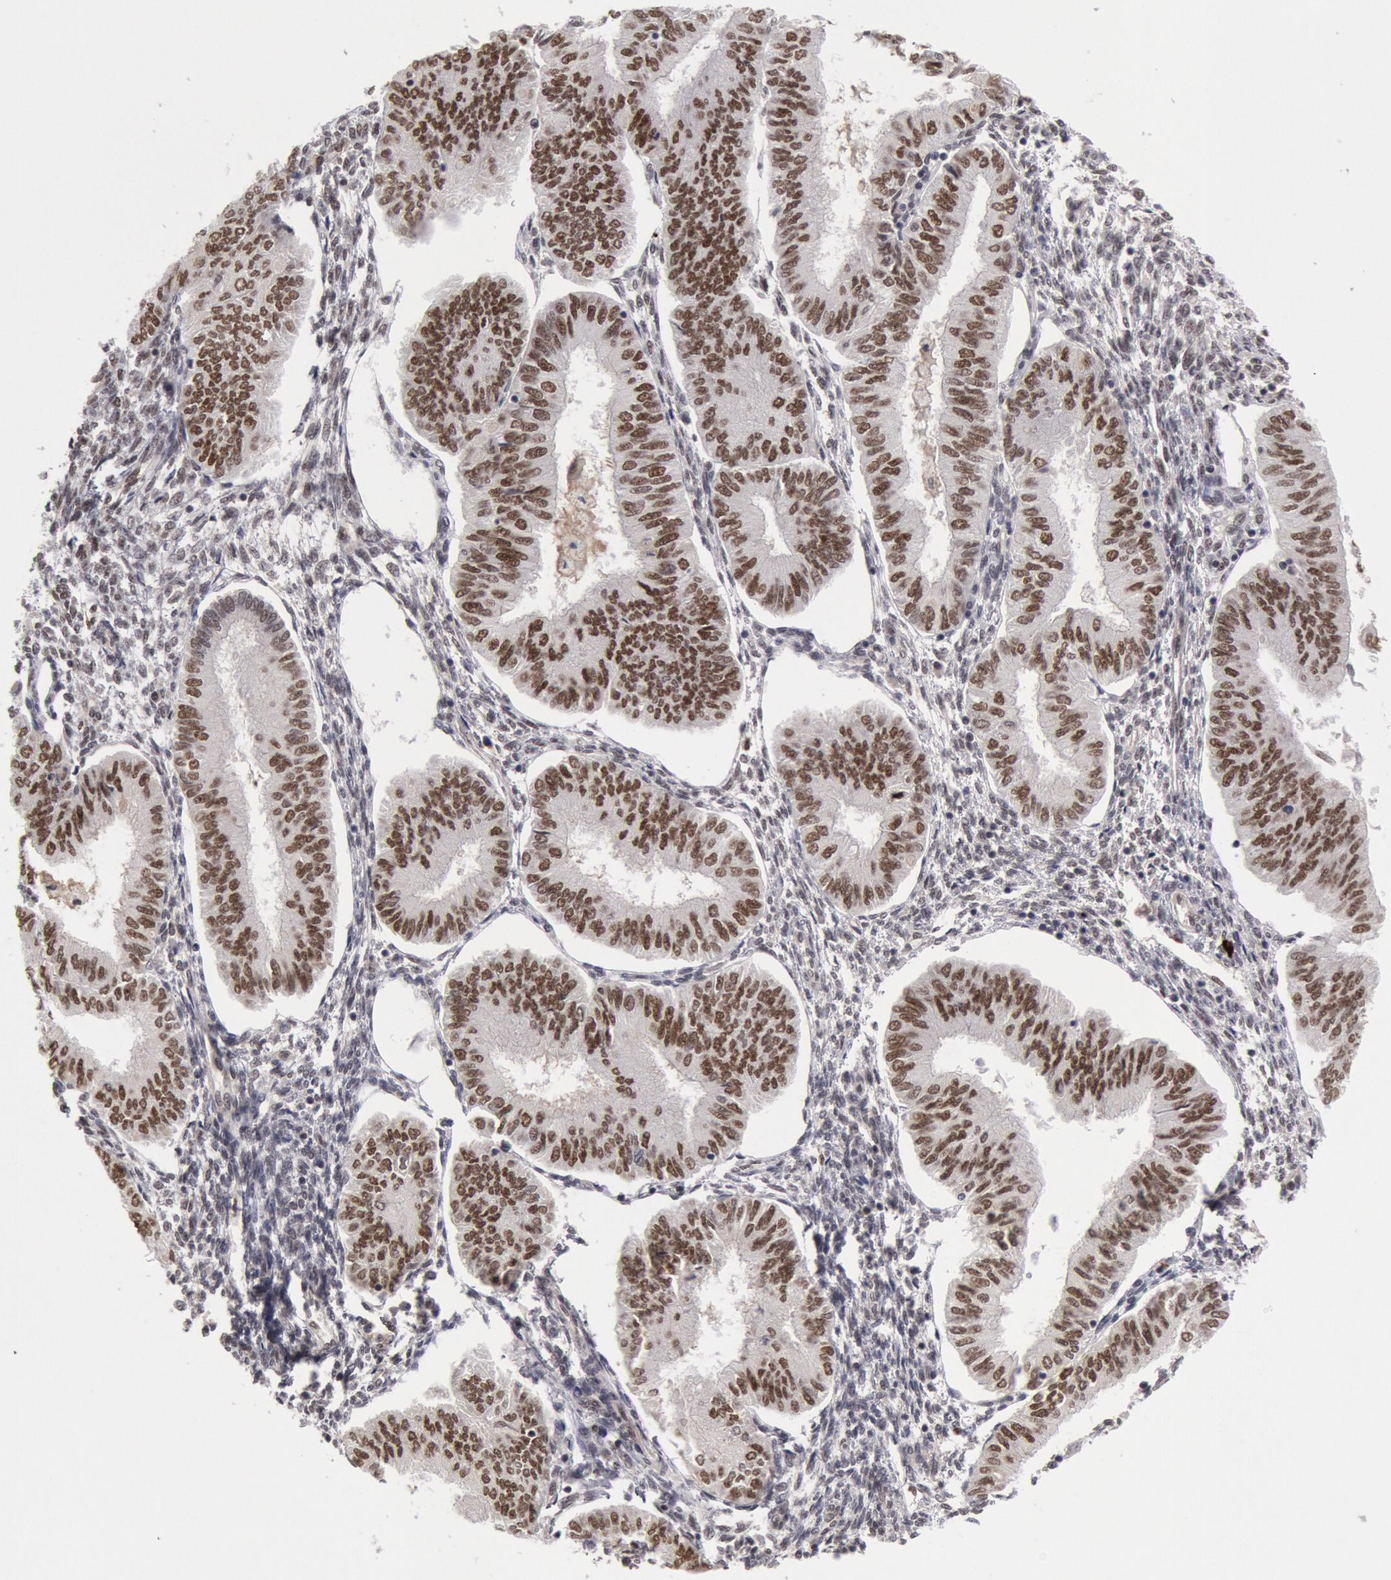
{"staining": {"intensity": "moderate", "quantity": "25%-75%", "location": "nuclear"}, "tissue": "endometrial cancer", "cell_type": "Tumor cells", "image_type": "cancer", "snomed": [{"axis": "morphology", "description": "Adenocarcinoma, NOS"}, {"axis": "topography", "description": "Endometrium"}], "caption": "Moderate nuclear positivity for a protein is seen in approximately 25%-75% of tumor cells of endometrial adenocarcinoma using immunohistochemistry (IHC).", "gene": "PPP4R3B", "patient": {"sex": "female", "age": 51}}